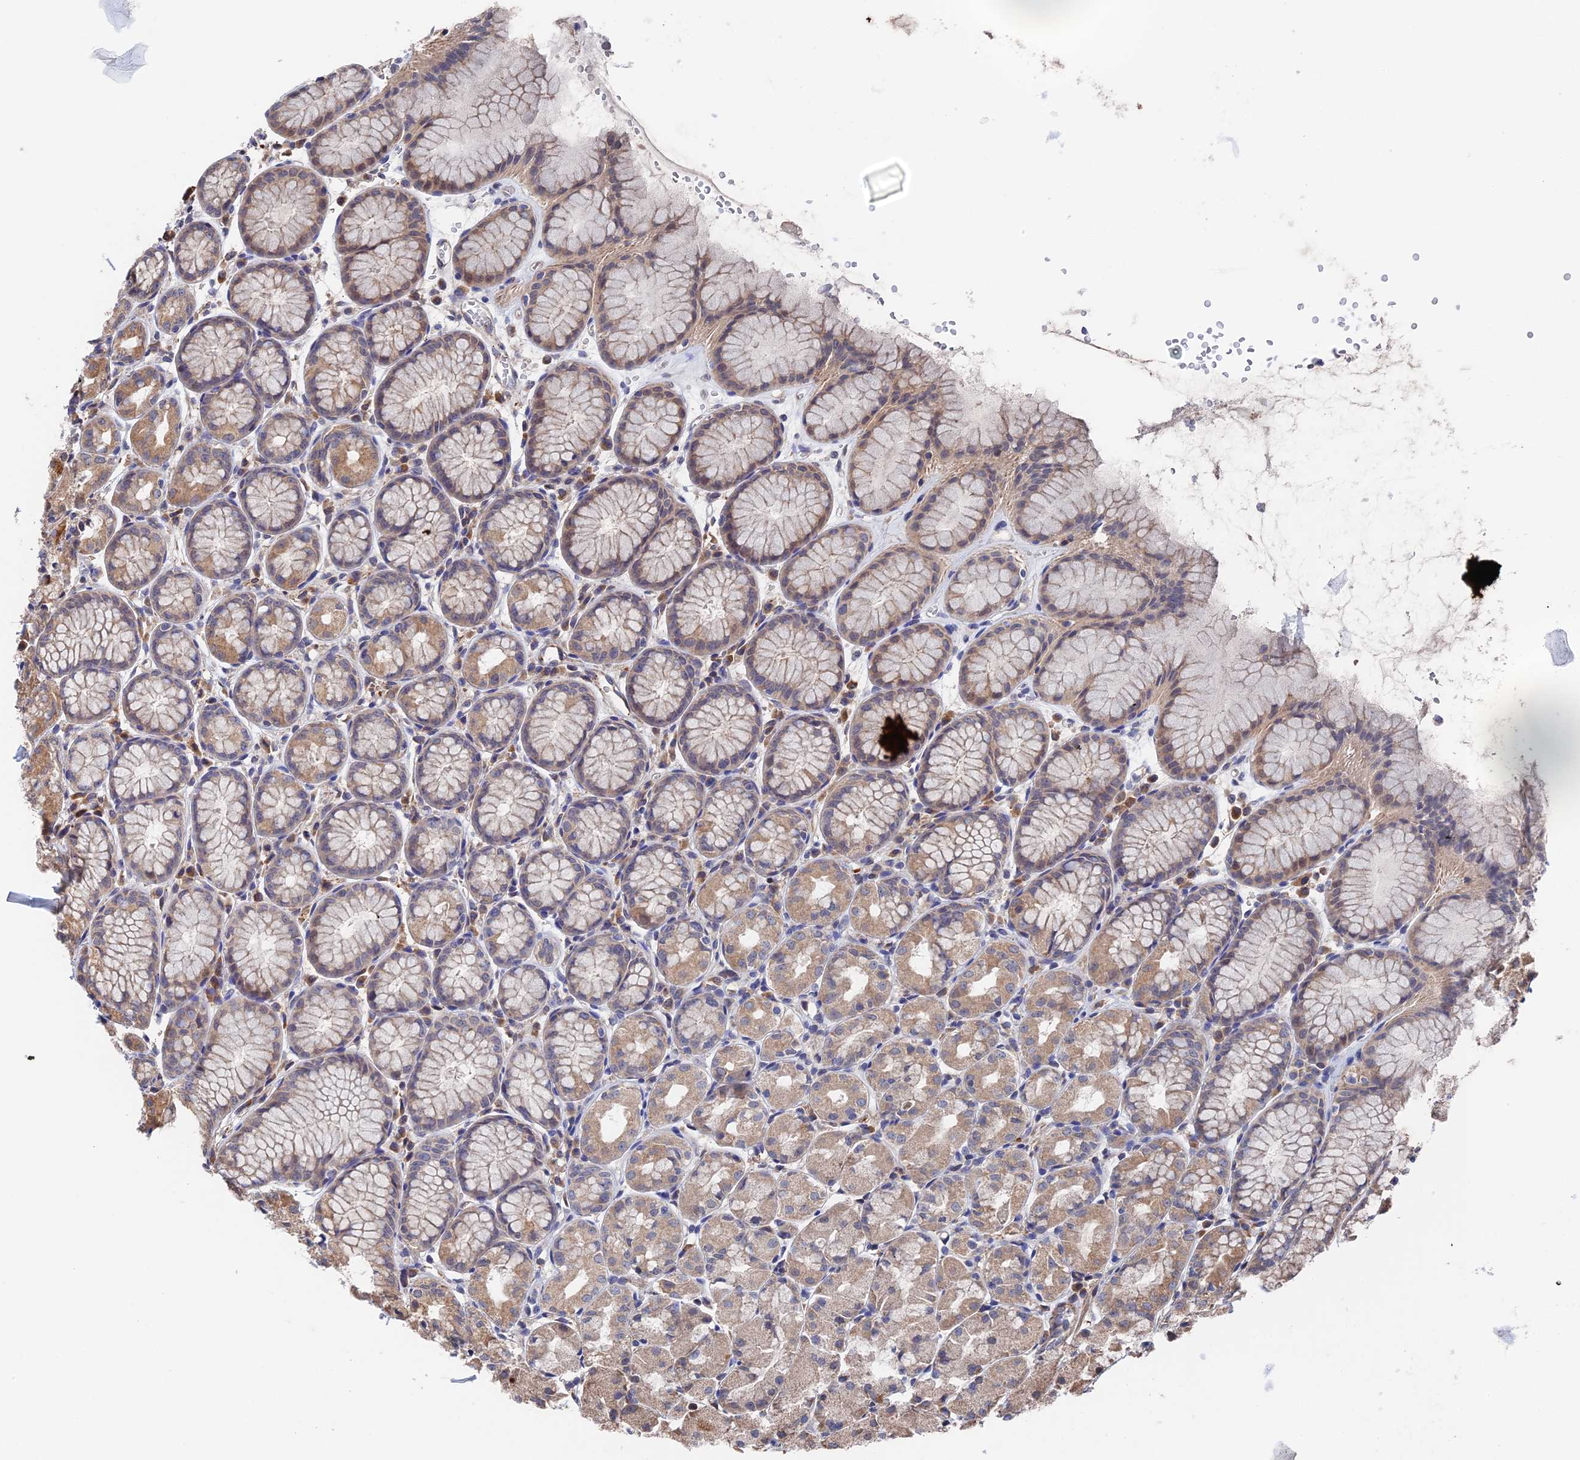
{"staining": {"intensity": "moderate", "quantity": ">75%", "location": "cytoplasmic/membranous"}, "tissue": "stomach", "cell_type": "Glandular cells", "image_type": "normal", "snomed": [{"axis": "morphology", "description": "Normal tissue, NOS"}, {"axis": "topography", "description": "Stomach, upper"}], "caption": "A brown stain shows moderate cytoplasmic/membranous expression of a protein in glandular cells of benign stomach. (Brightfield microscopy of DAB IHC at high magnification).", "gene": "ZNF320", "patient": {"sex": "male", "age": 47}}